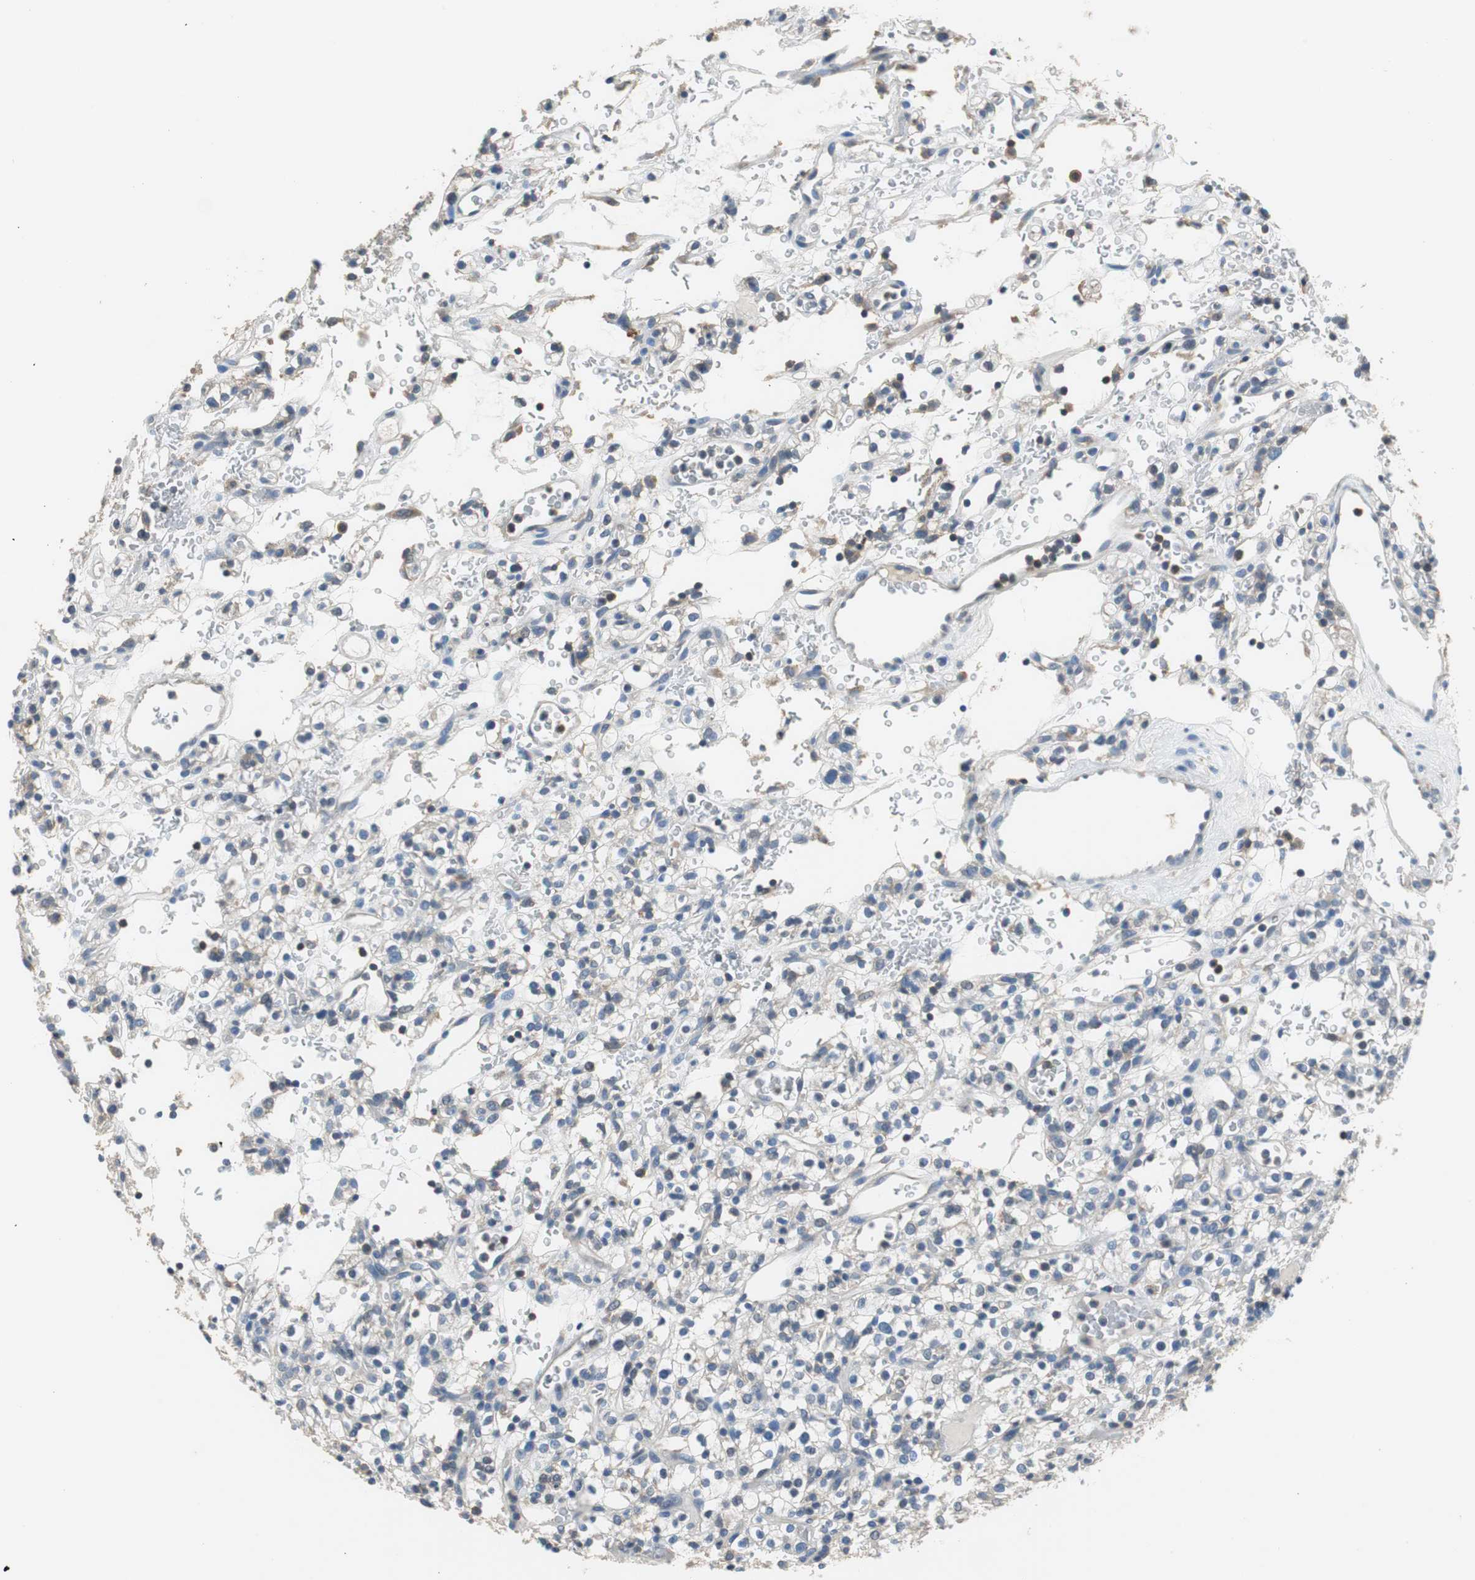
{"staining": {"intensity": "negative", "quantity": "none", "location": "none"}, "tissue": "renal cancer", "cell_type": "Tumor cells", "image_type": "cancer", "snomed": [{"axis": "morphology", "description": "Normal tissue, NOS"}, {"axis": "morphology", "description": "Adenocarcinoma, NOS"}, {"axis": "topography", "description": "Kidney"}], "caption": "This is an IHC image of adenocarcinoma (renal). There is no expression in tumor cells.", "gene": "PRKCA", "patient": {"sex": "female", "age": 72}}